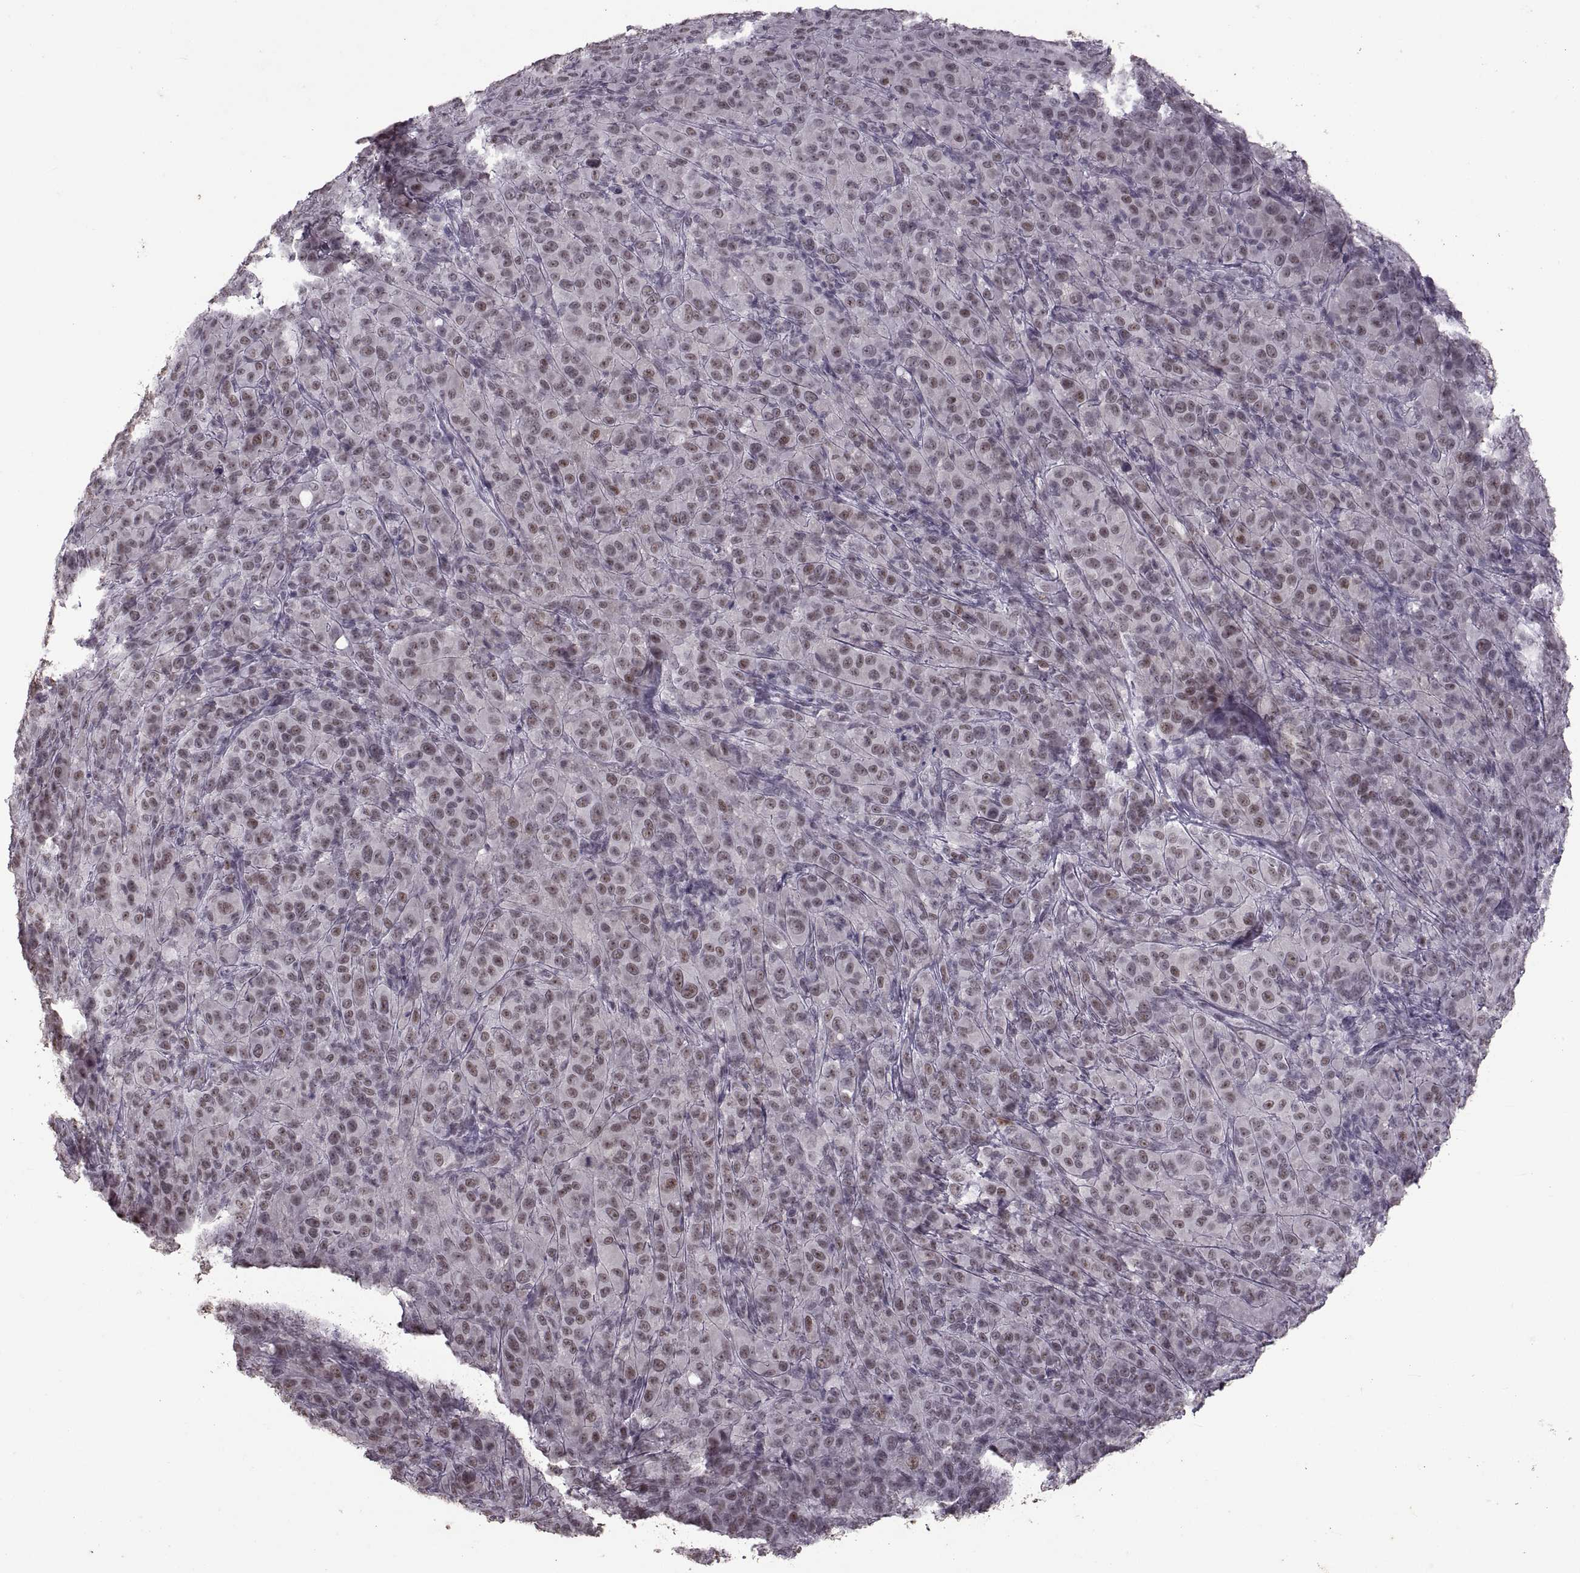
{"staining": {"intensity": "weak", "quantity": "25%-75%", "location": "nuclear"}, "tissue": "melanoma", "cell_type": "Tumor cells", "image_type": "cancer", "snomed": [{"axis": "morphology", "description": "Malignant melanoma, NOS"}, {"axis": "topography", "description": "Skin"}], "caption": "Weak nuclear positivity for a protein is appreciated in about 25%-75% of tumor cells of malignant melanoma using immunohistochemistry.", "gene": "PALS1", "patient": {"sex": "female", "age": 87}}